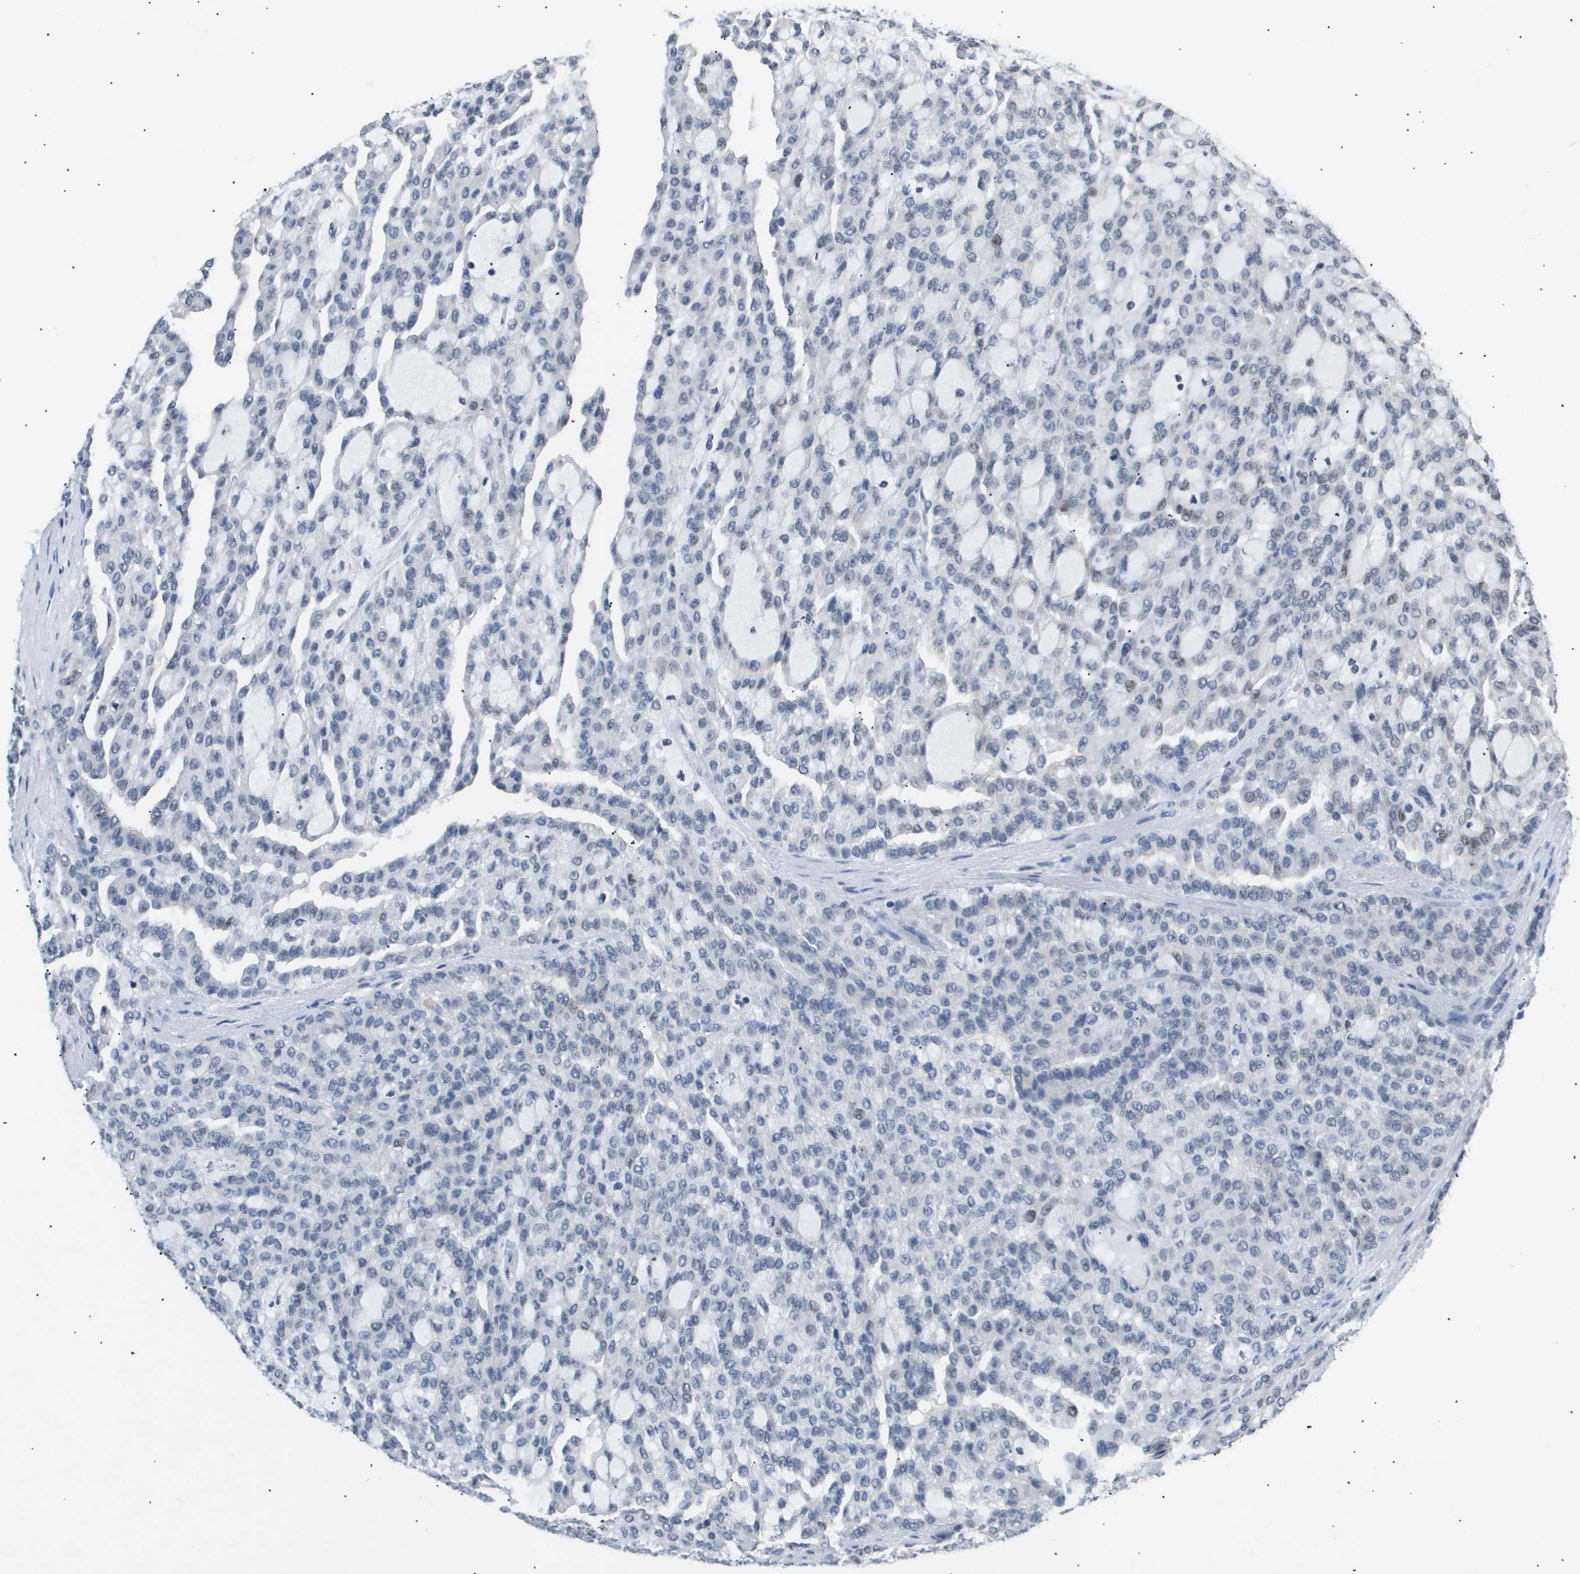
{"staining": {"intensity": "moderate", "quantity": "<25%", "location": "nuclear"}, "tissue": "renal cancer", "cell_type": "Tumor cells", "image_type": "cancer", "snomed": [{"axis": "morphology", "description": "Adenocarcinoma, NOS"}, {"axis": "topography", "description": "Kidney"}], "caption": "Immunohistochemical staining of human adenocarcinoma (renal) exhibits moderate nuclear protein staining in approximately <25% of tumor cells.", "gene": "ANAPC2", "patient": {"sex": "male", "age": 63}}